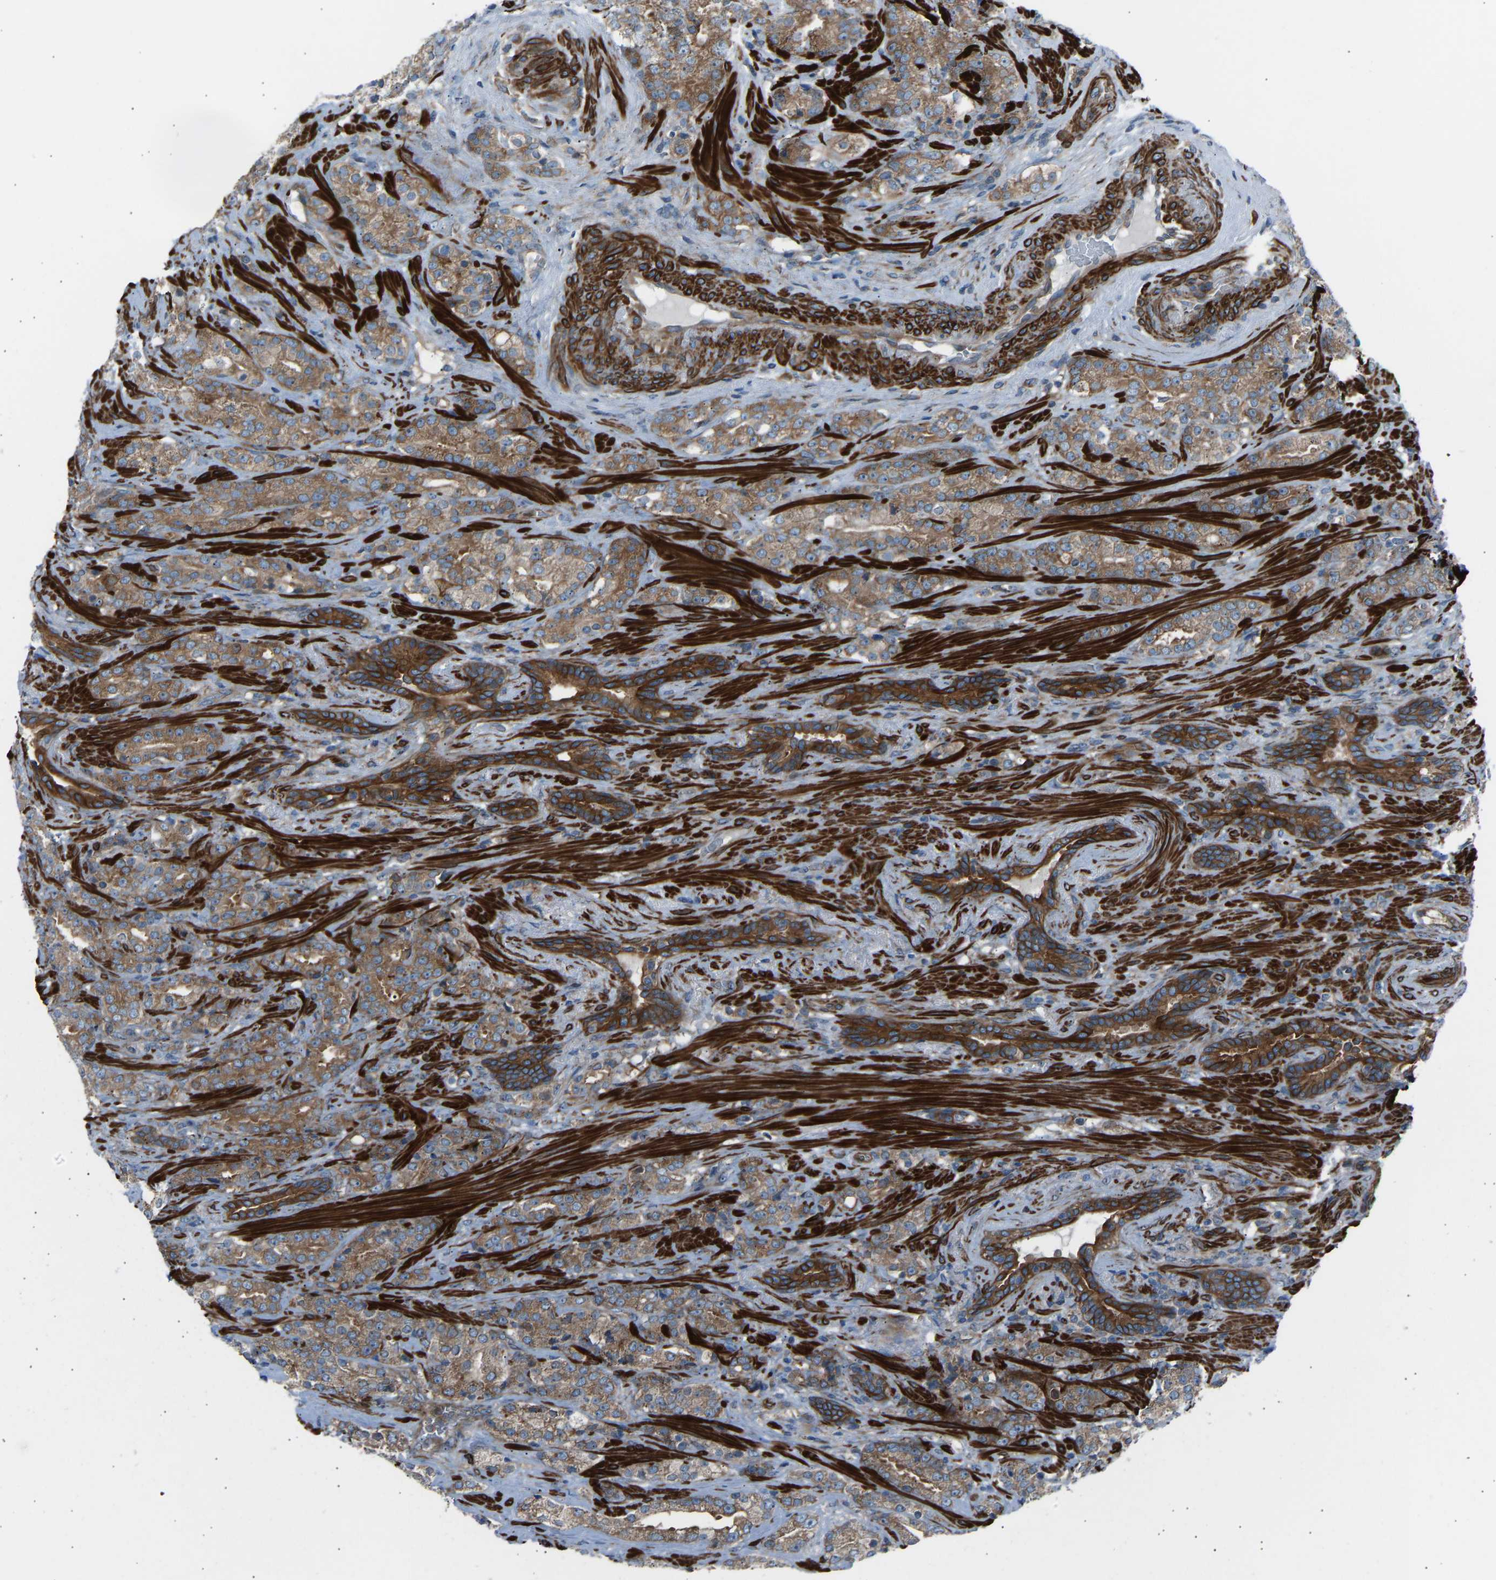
{"staining": {"intensity": "strong", "quantity": ">75%", "location": "cytoplasmic/membranous"}, "tissue": "prostate cancer", "cell_type": "Tumor cells", "image_type": "cancer", "snomed": [{"axis": "morphology", "description": "Adenocarcinoma, High grade"}, {"axis": "topography", "description": "Prostate"}], "caption": "Human prostate cancer stained for a protein (brown) demonstrates strong cytoplasmic/membranous positive positivity in approximately >75% of tumor cells.", "gene": "VPS41", "patient": {"sex": "male", "age": 71}}